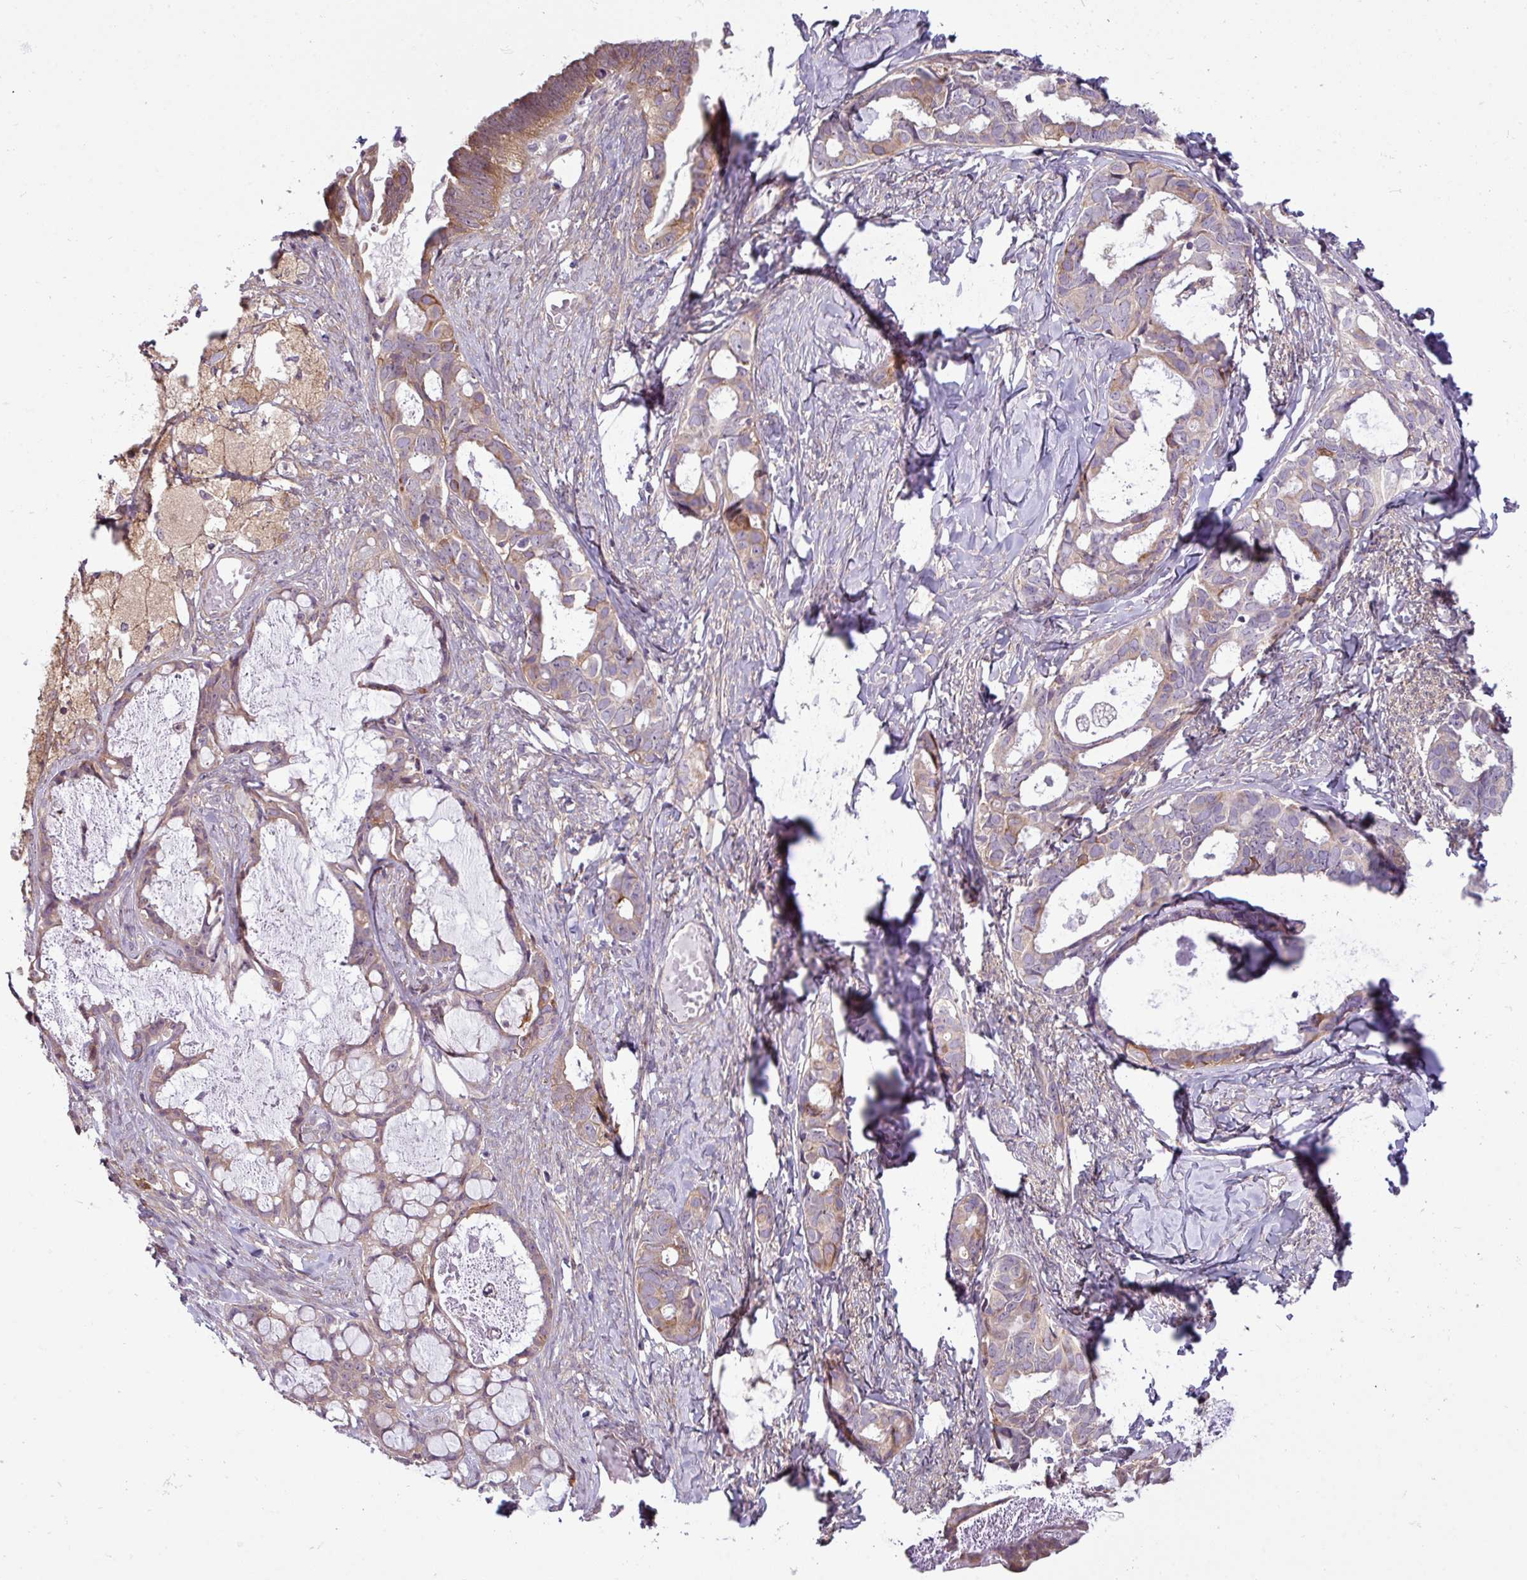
{"staining": {"intensity": "moderate", "quantity": "<25%", "location": "cytoplasmic/membranous"}, "tissue": "ovarian cancer", "cell_type": "Tumor cells", "image_type": "cancer", "snomed": [{"axis": "morphology", "description": "Cystadenocarcinoma, serous, NOS"}, {"axis": "topography", "description": "Ovary"}], "caption": "Immunohistochemistry (IHC) histopathology image of neoplastic tissue: human ovarian serous cystadenocarcinoma stained using IHC shows low levels of moderate protein expression localized specifically in the cytoplasmic/membranous of tumor cells, appearing as a cytoplasmic/membranous brown color.", "gene": "CAMK2B", "patient": {"sex": "female", "age": 69}}